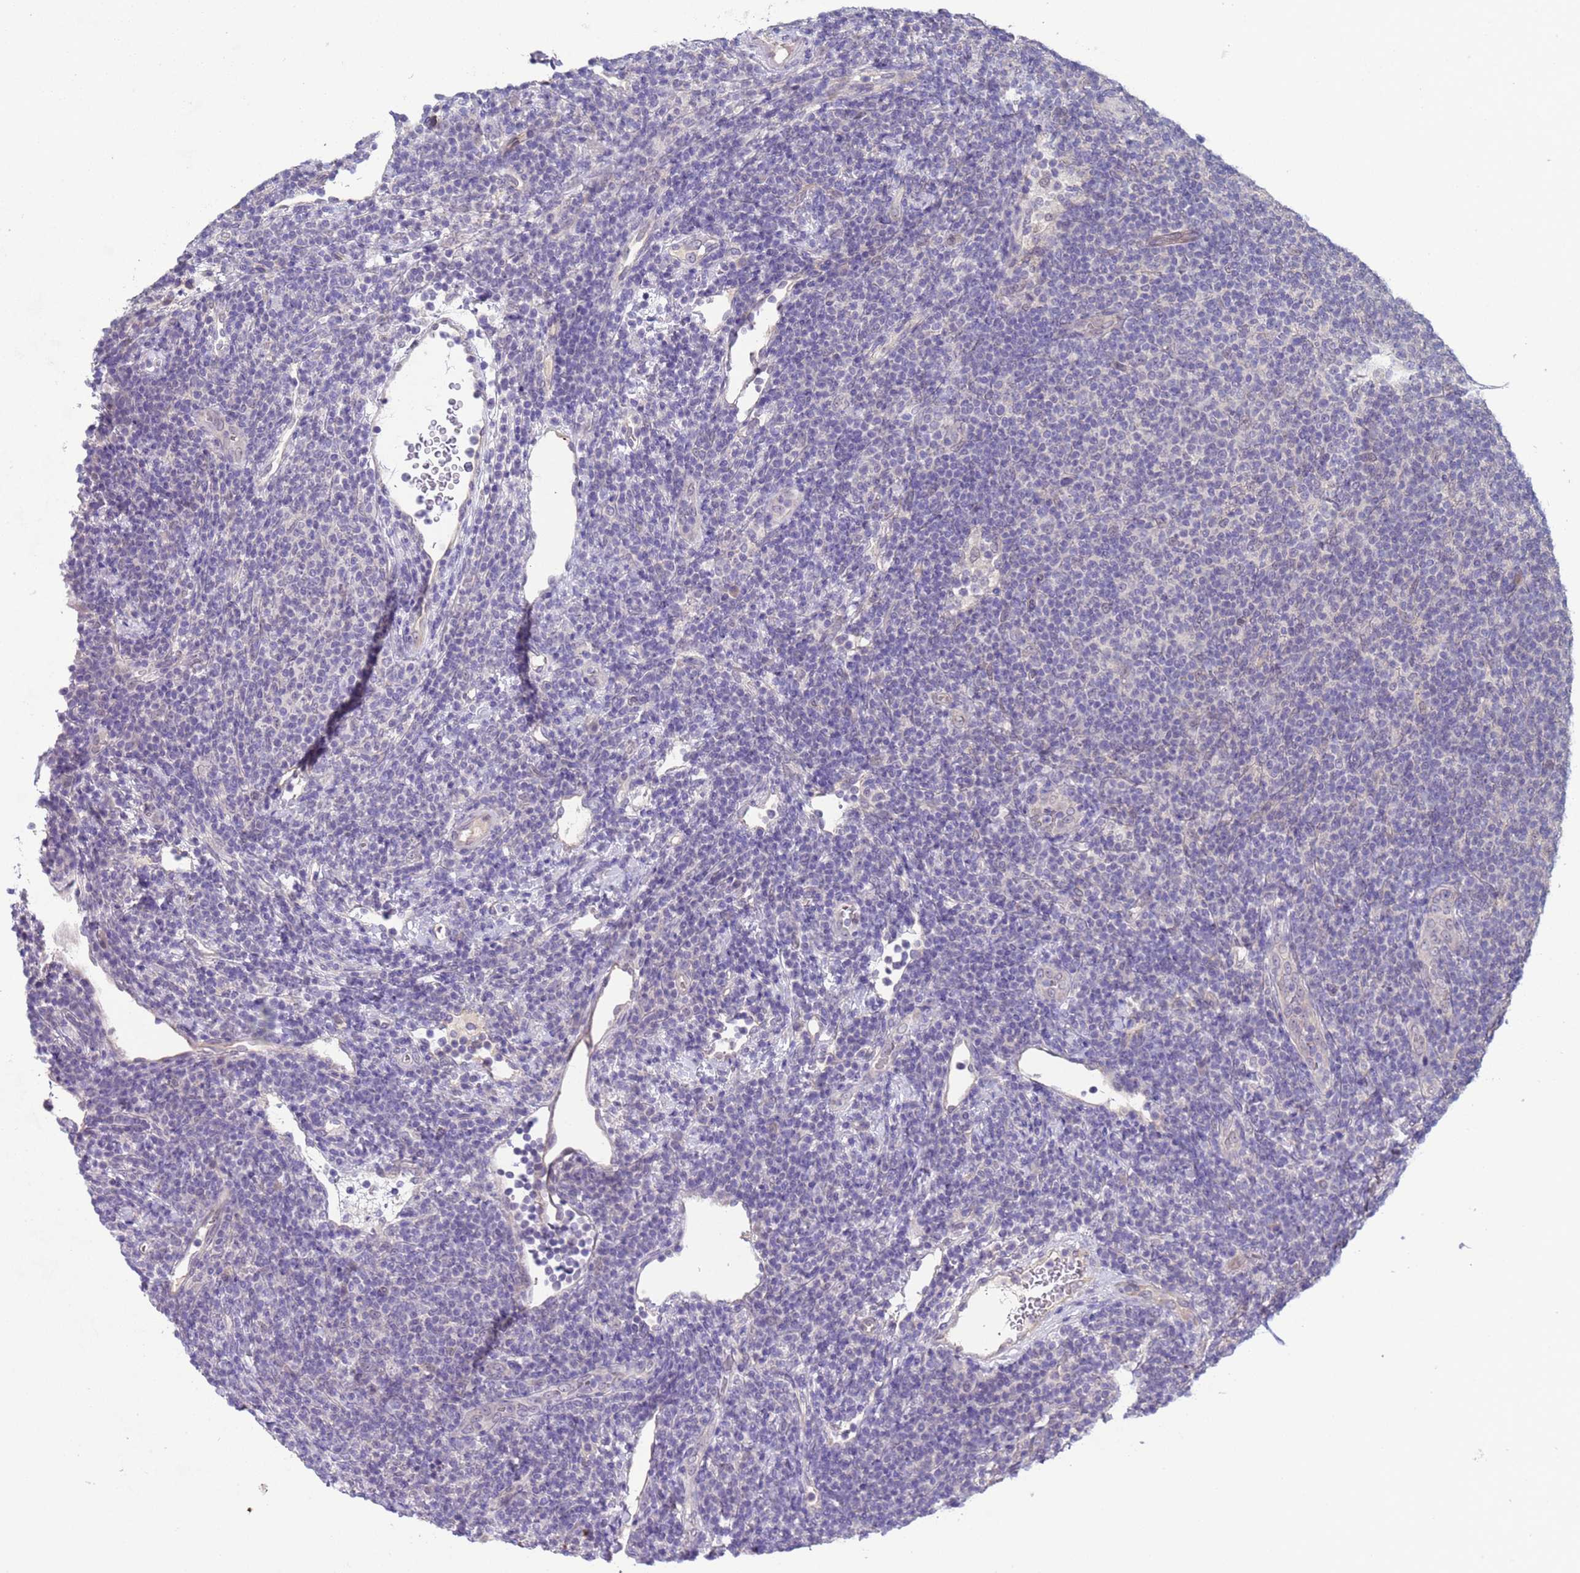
{"staining": {"intensity": "negative", "quantity": "none", "location": "none"}, "tissue": "lymphoma", "cell_type": "Tumor cells", "image_type": "cancer", "snomed": [{"axis": "morphology", "description": "Malignant lymphoma, non-Hodgkin's type, Low grade"}, {"axis": "topography", "description": "Lymph node"}], "caption": "Immunohistochemistry (IHC) image of lymphoma stained for a protein (brown), which displays no expression in tumor cells.", "gene": "TRMT10A", "patient": {"sex": "male", "age": 66}}